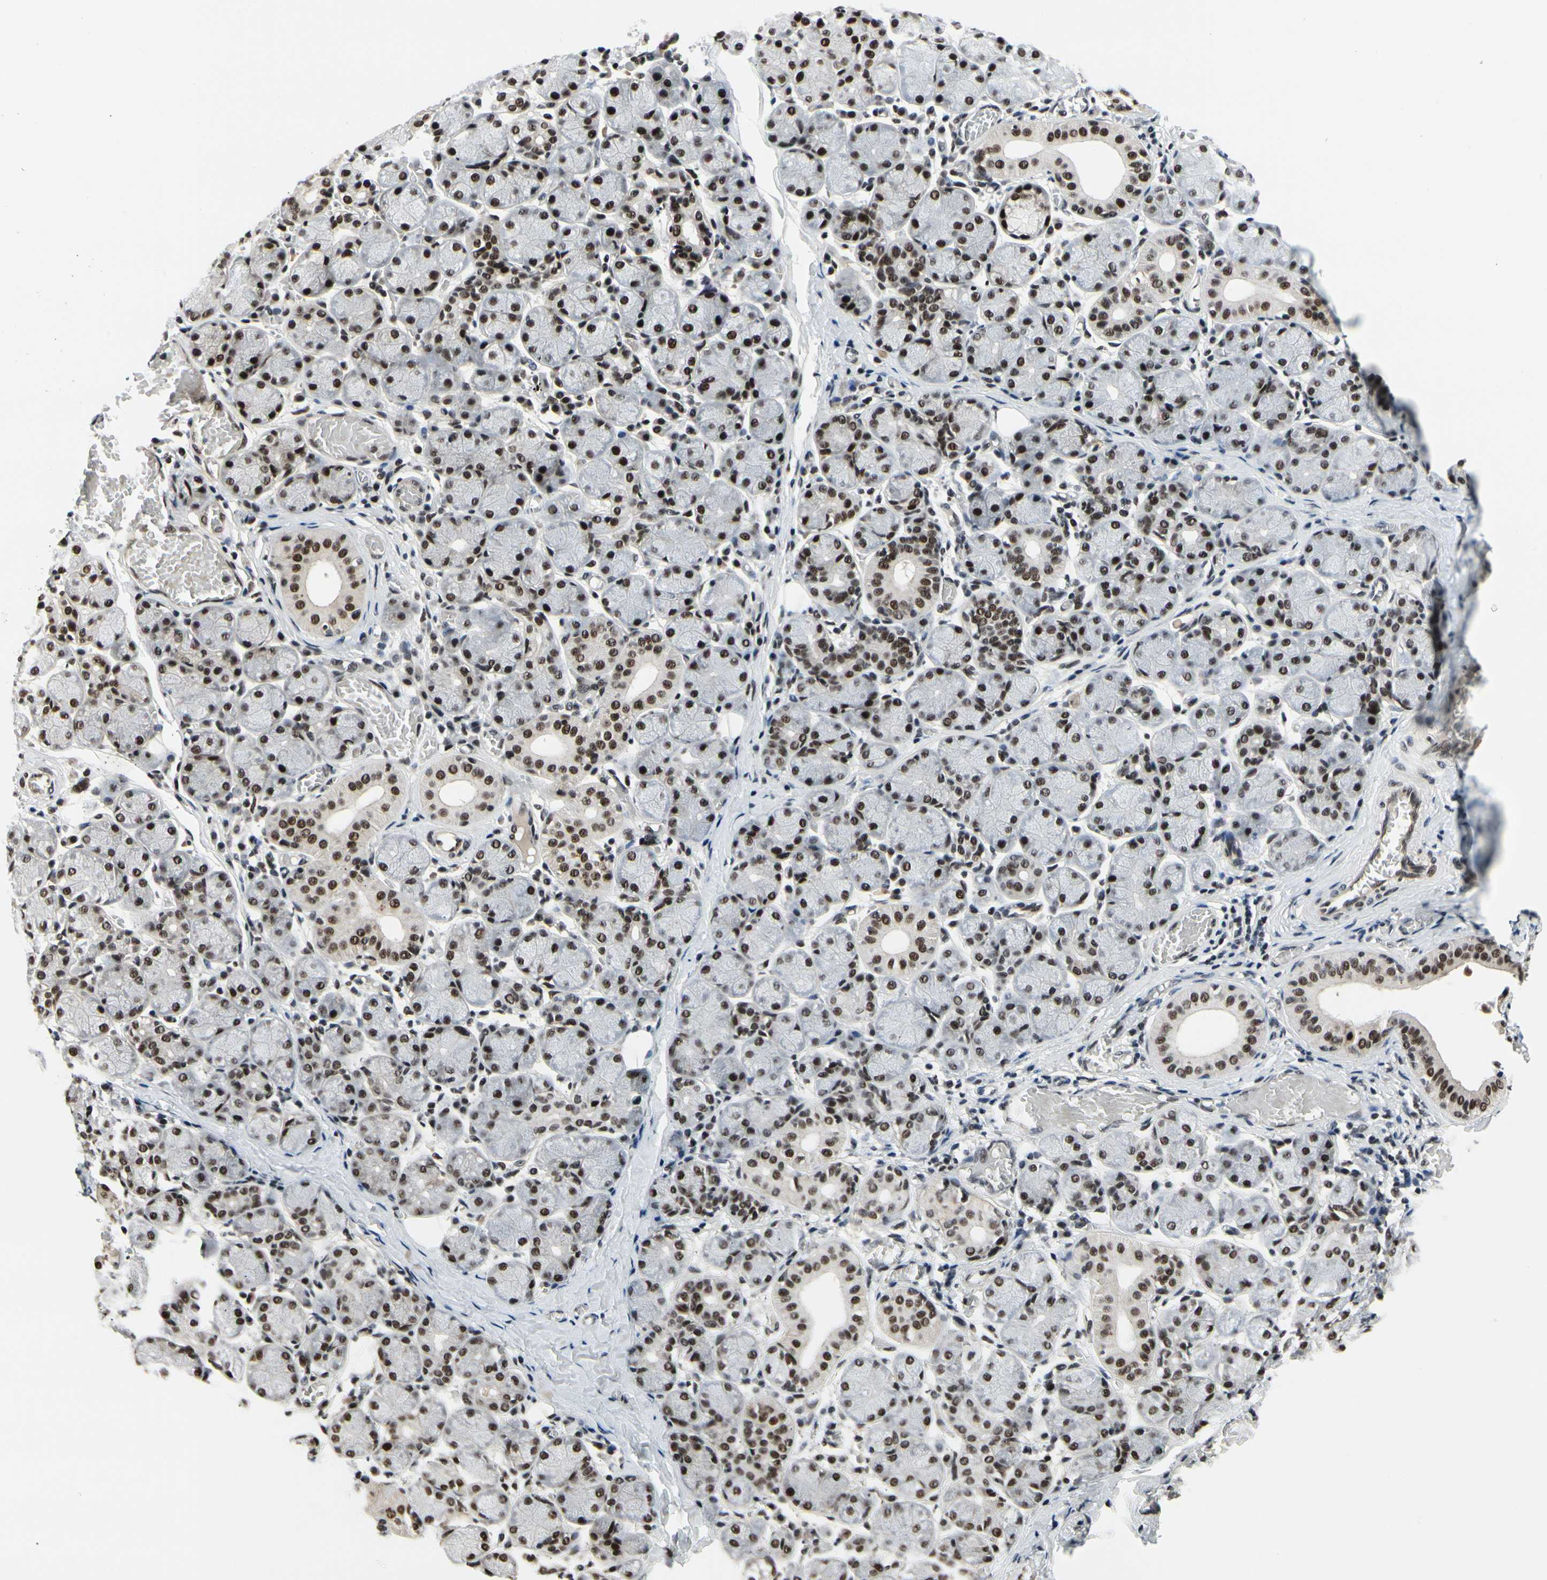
{"staining": {"intensity": "strong", "quantity": ">75%", "location": "nuclear"}, "tissue": "salivary gland", "cell_type": "Glandular cells", "image_type": "normal", "snomed": [{"axis": "morphology", "description": "Normal tissue, NOS"}, {"axis": "topography", "description": "Salivary gland"}], "caption": "Immunohistochemical staining of benign human salivary gland demonstrates strong nuclear protein expression in approximately >75% of glandular cells. The protein is stained brown, and the nuclei are stained in blue (DAB (3,3'-diaminobenzidine) IHC with brightfield microscopy, high magnification).", "gene": "SRSF11", "patient": {"sex": "female", "age": 24}}